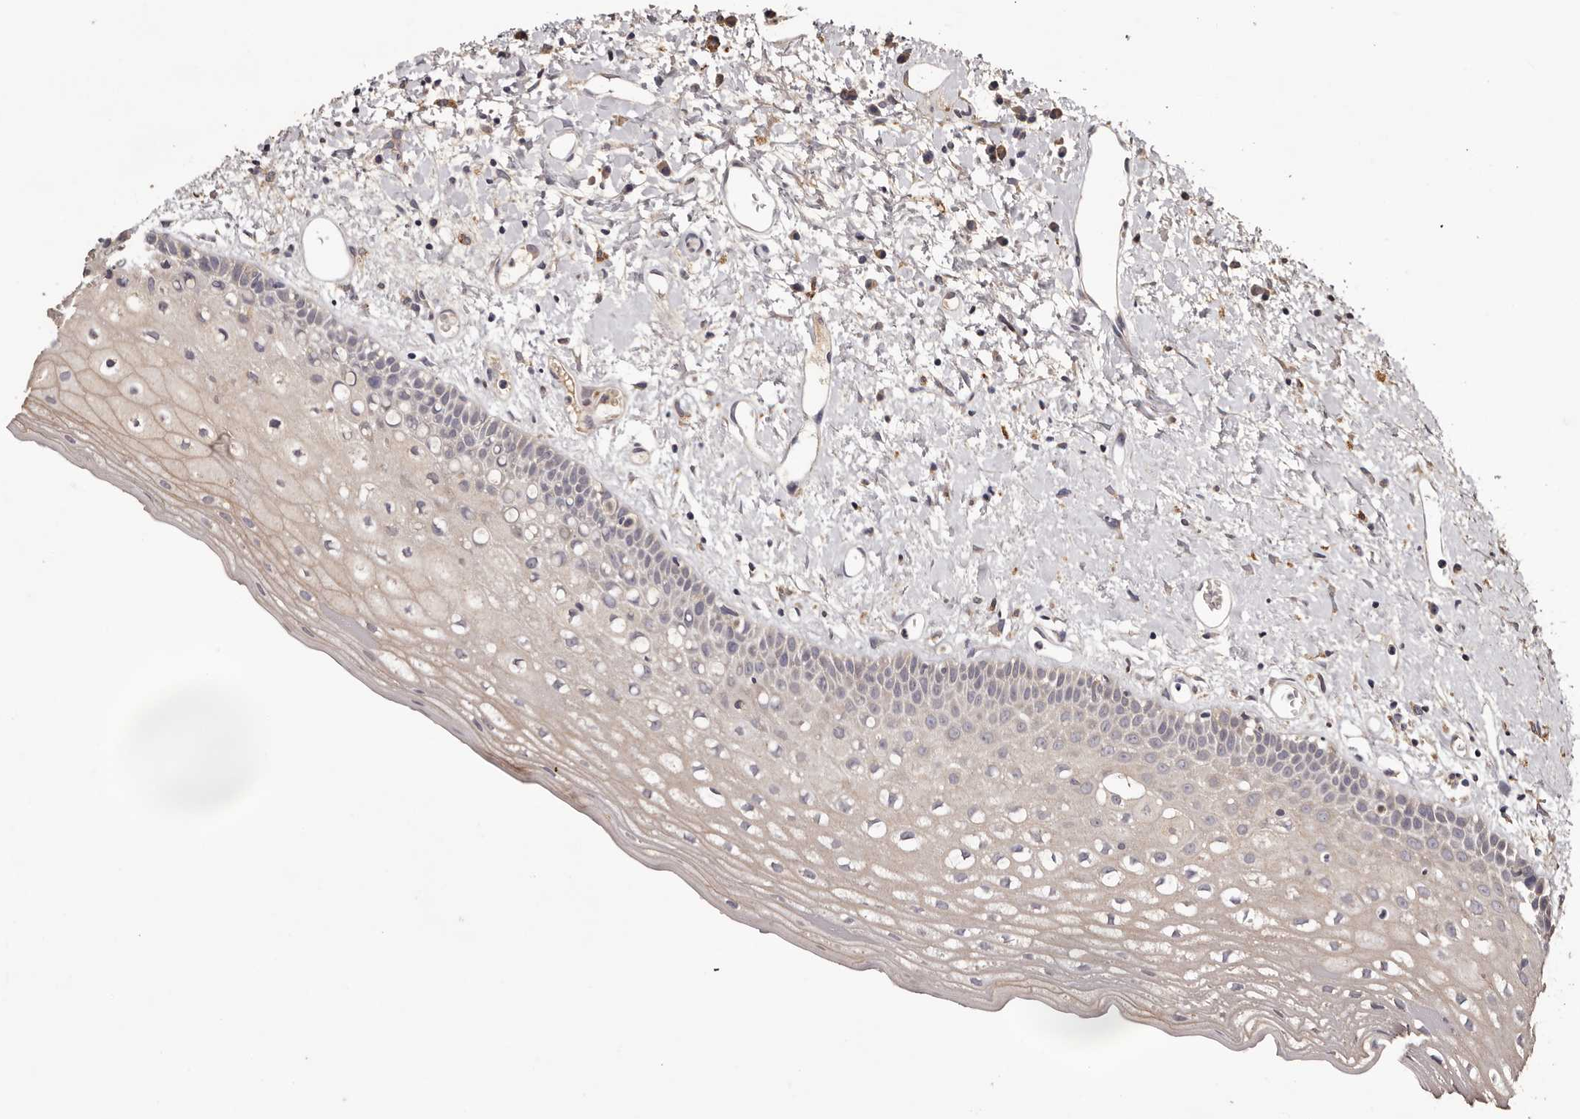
{"staining": {"intensity": "moderate", "quantity": "<25%", "location": "cytoplasmic/membranous"}, "tissue": "oral mucosa", "cell_type": "Squamous epithelial cells", "image_type": "normal", "snomed": [{"axis": "morphology", "description": "Normal tissue, NOS"}, {"axis": "topography", "description": "Oral tissue"}], "caption": "Oral mucosa stained with DAB immunohistochemistry shows low levels of moderate cytoplasmic/membranous expression in approximately <25% of squamous epithelial cells.", "gene": "ETNK1", "patient": {"sex": "female", "age": 76}}